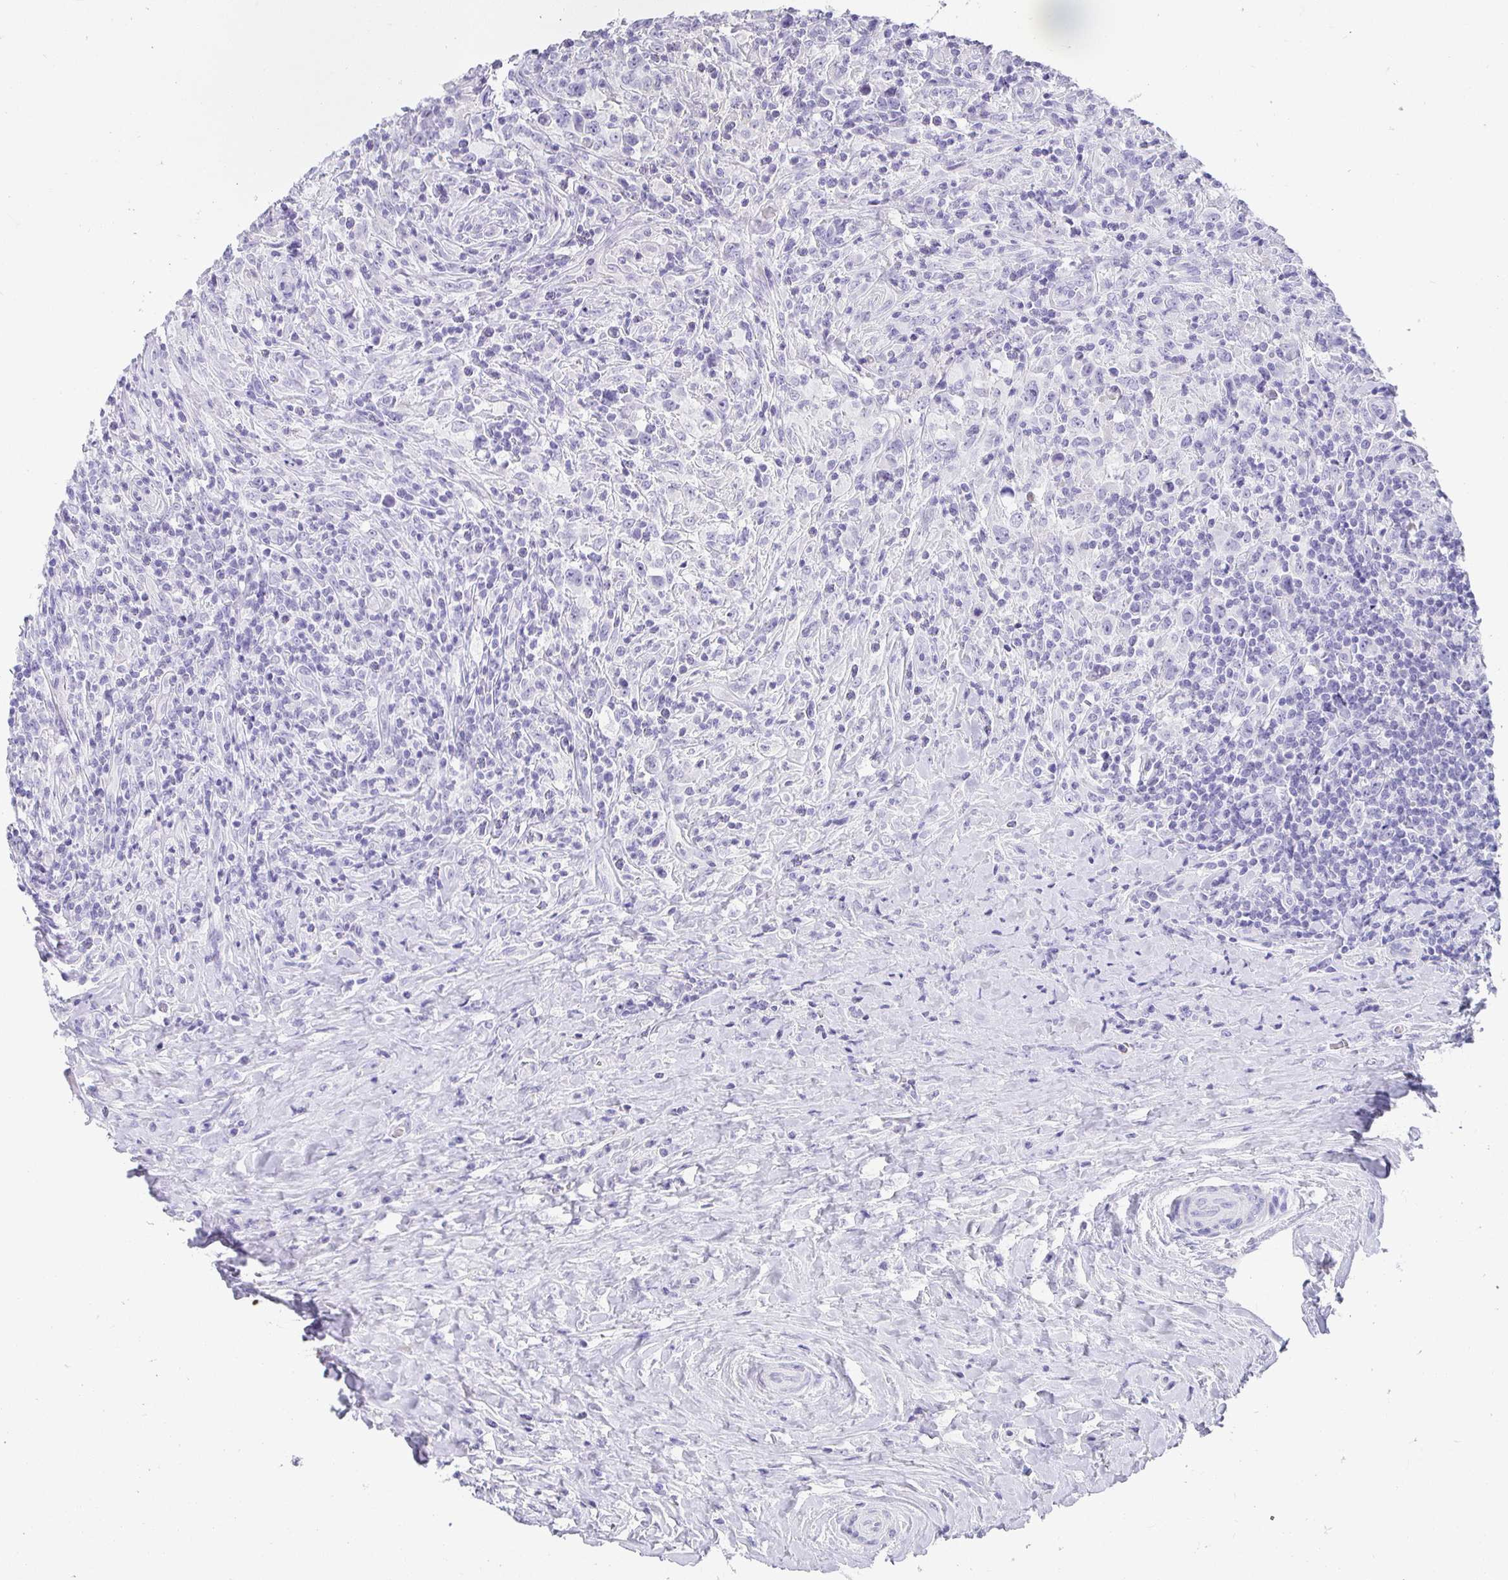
{"staining": {"intensity": "negative", "quantity": "none", "location": "none"}, "tissue": "lymphoma", "cell_type": "Tumor cells", "image_type": "cancer", "snomed": [{"axis": "morphology", "description": "Hodgkin's disease, NOS"}, {"axis": "topography", "description": "Lymph node"}], "caption": "Tumor cells are negative for protein expression in human lymphoma.", "gene": "CHAT", "patient": {"sex": "female", "age": 18}}